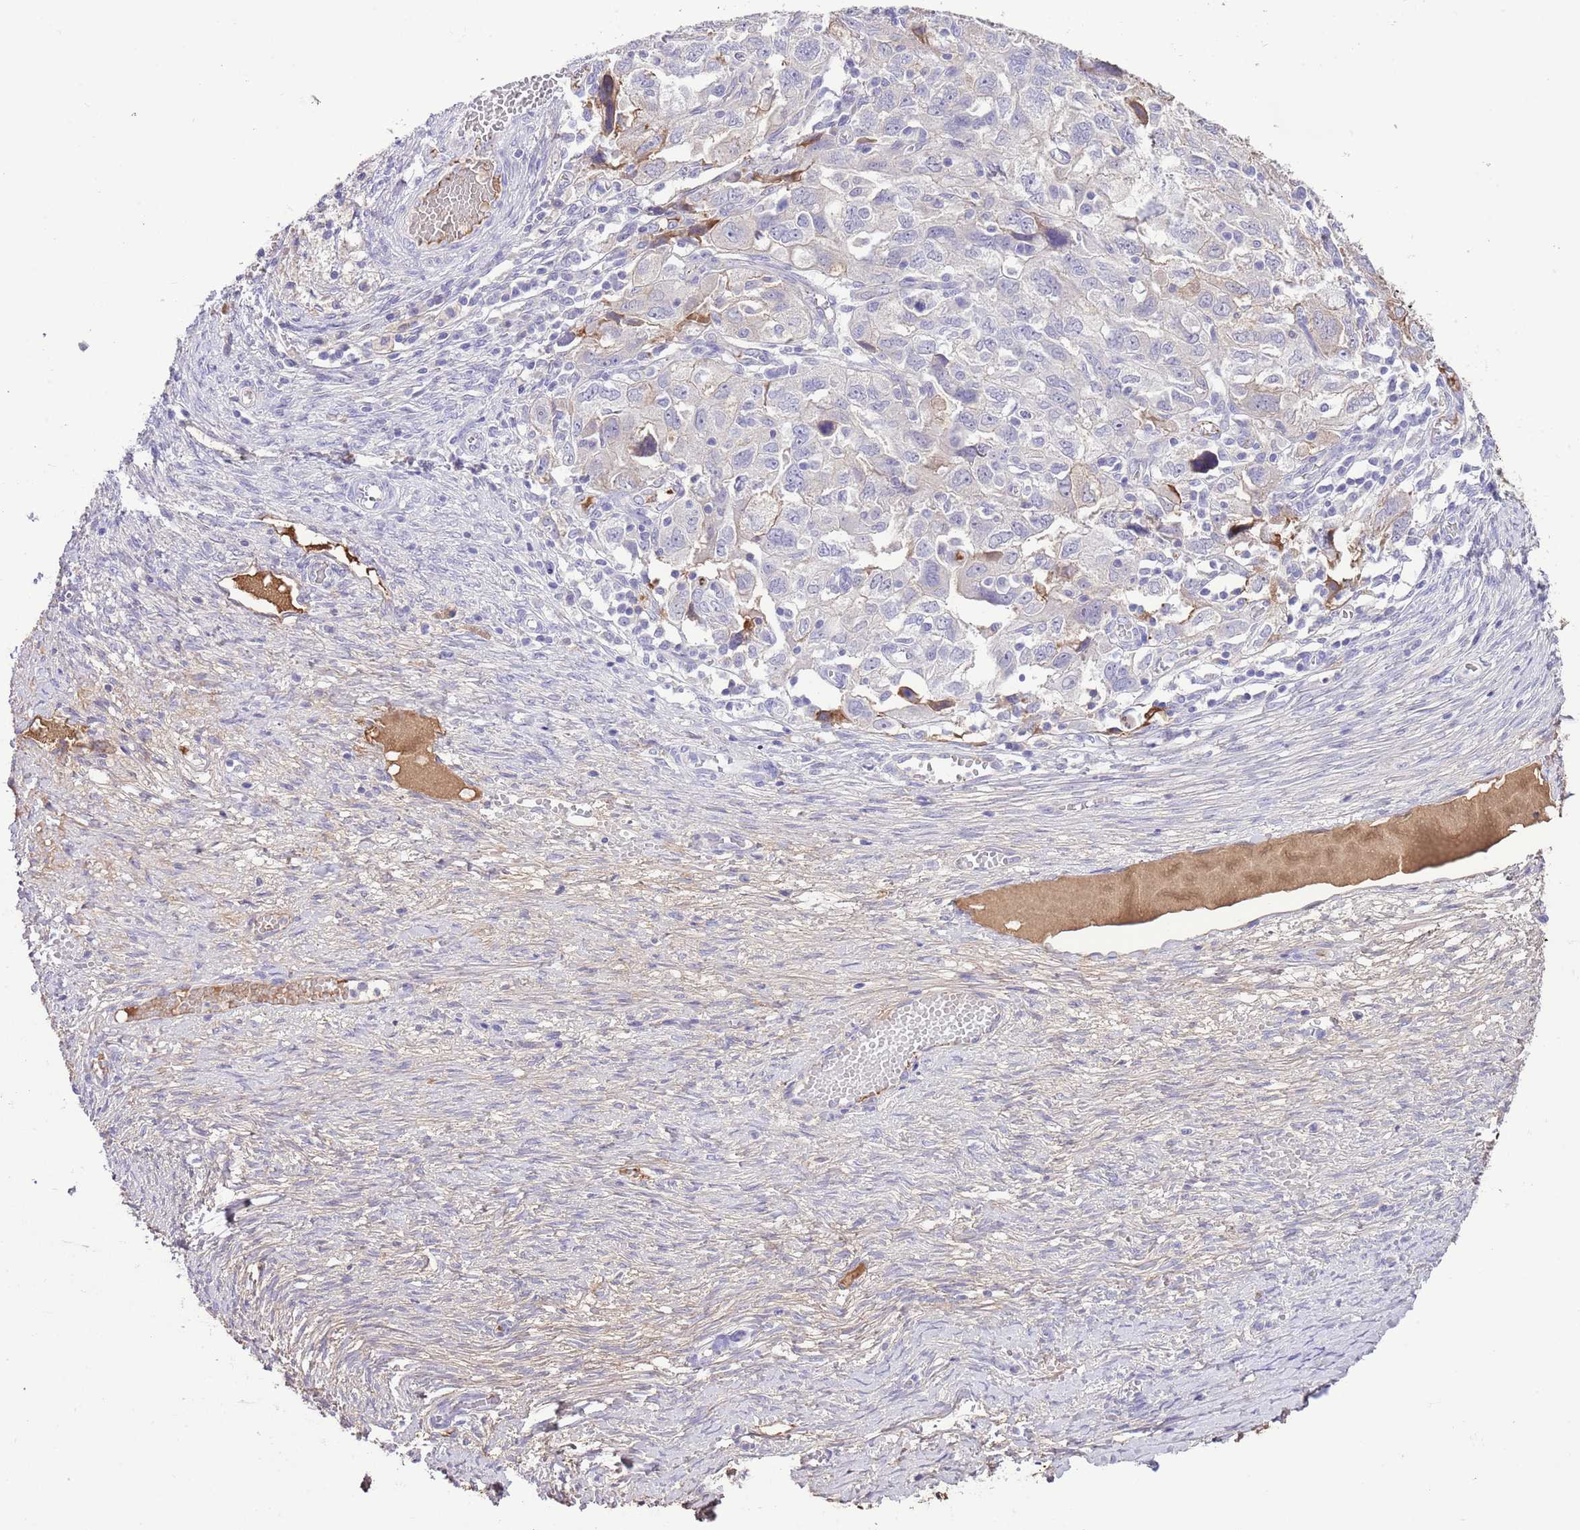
{"staining": {"intensity": "negative", "quantity": "none", "location": "none"}, "tissue": "ovarian cancer", "cell_type": "Tumor cells", "image_type": "cancer", "snomed": [{"axis": "morphology", "description": "Carcinoma, NOS"}, {"axis": "morphology", "description": "Cystadenocarcinoma, serous, NOS"}, {"axis": "topography", "description": "Ovary"}], "caption": "The immunohistochemistry micrograph has no significant positivity in tumor cells of serous cystadenocarcinoma (ovarian) tissue. (Stains: DAB IHC with hematoxylin counter stain, Microscopy: brightfield microscopy at high magnification).", "gene": "IGF1", "patient": {"sex": "female", "age": 69}}